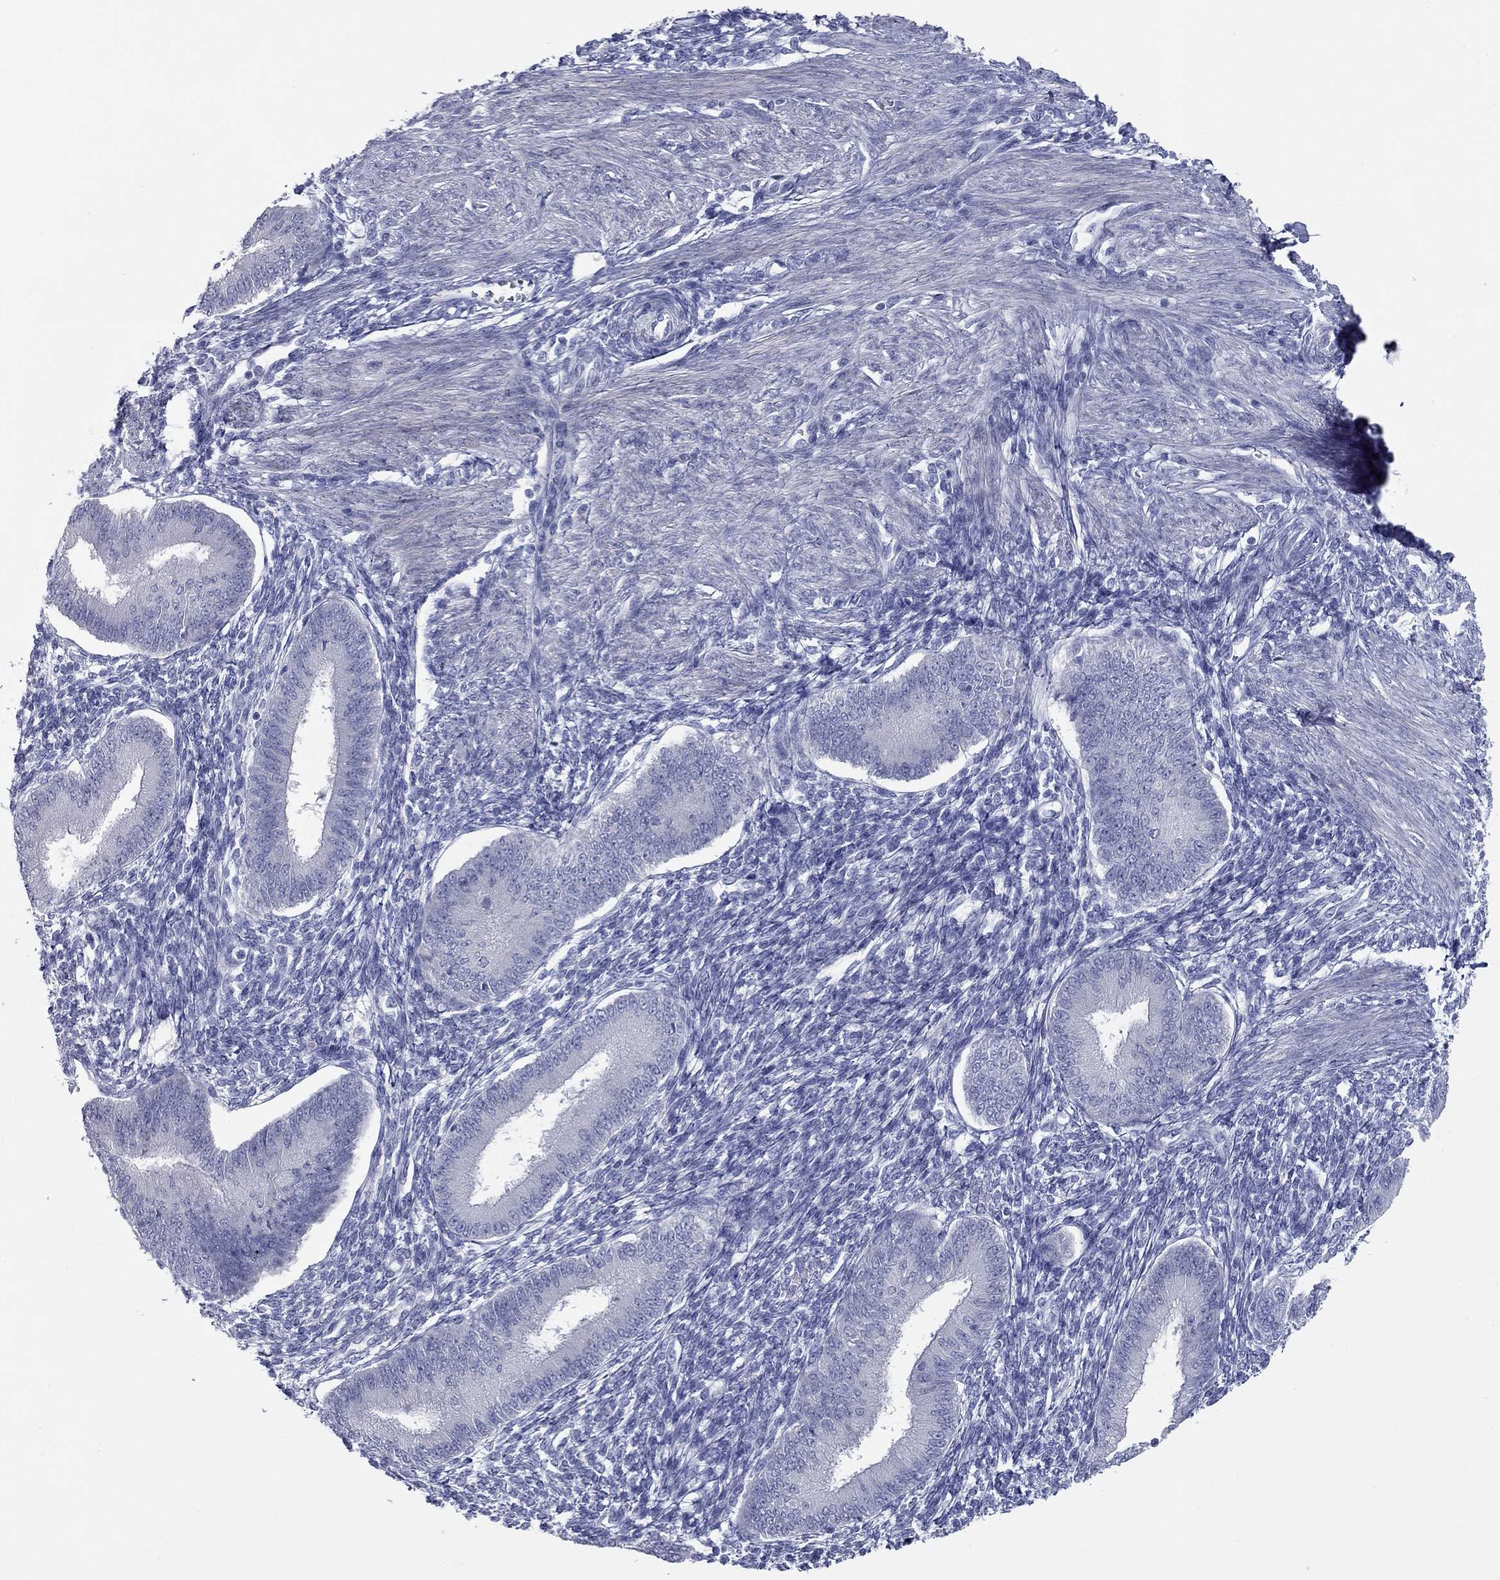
{"staining": {"intensity": "negative", "quantity": "none", "location": "none"}, "tissue": "endometrium", "cell_type": "Cells in endometrial stroma", "image_type": "normal", "snomed": [{"axis": "morphology", "description": "Normal tissue, NOS"}, {"axis": "topography", "description": "Endometrium"}], "caption": "Immunohistochemistry (IHC) photomicrograph of normal endometrium: endometrium stained with DAB reveals no significant protein positivity in cells in endometrial stroma. (Brightfield microscopy of DAB immunohistochemistry (IHC) at high magnification).", "gene": "KIRREL2", "patient": {"sex": "female", "age": 39}}